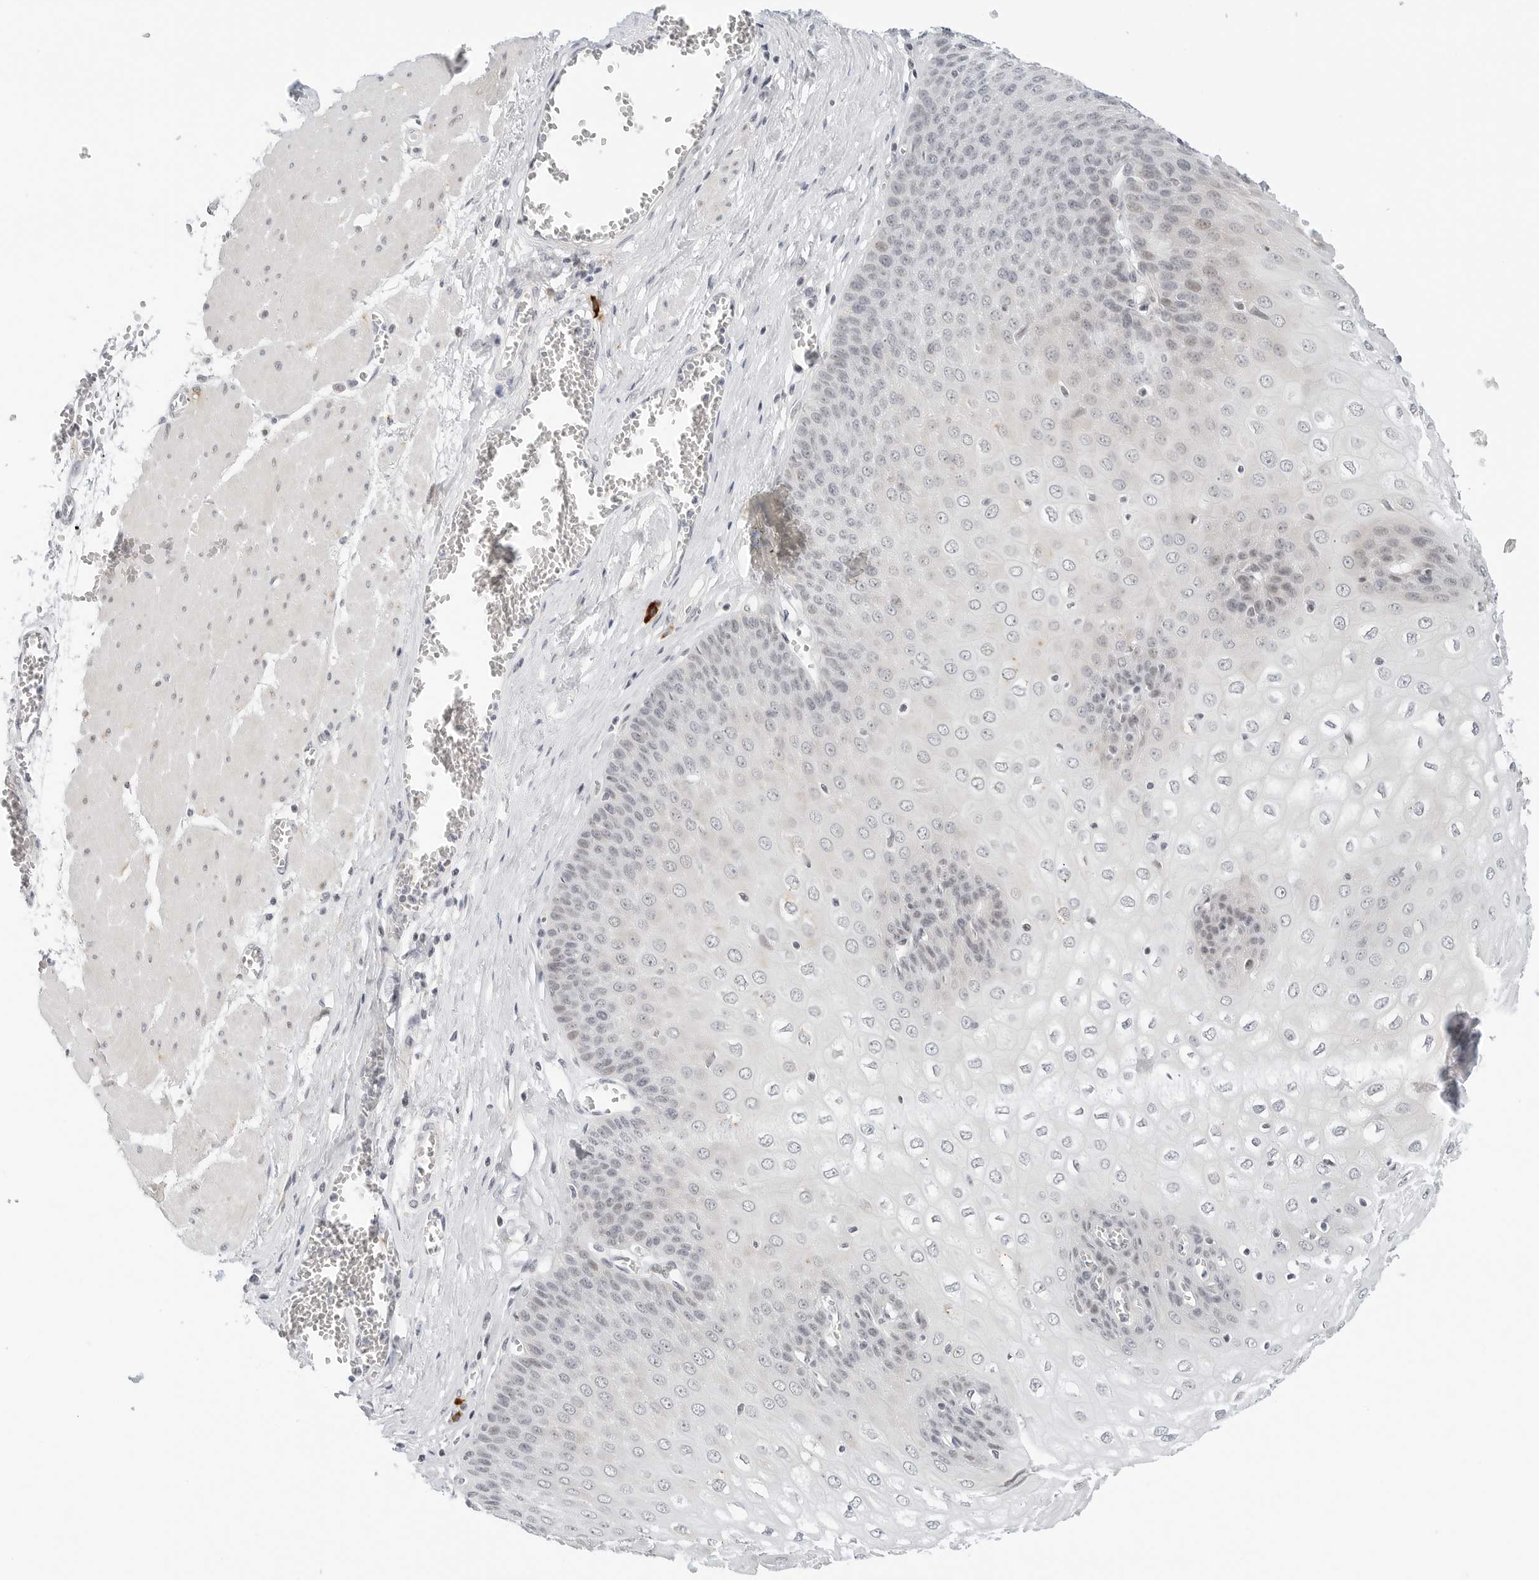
{"staining": {"intensity": "weak", "quantity": "<25%", "location": "cytoplasmic/membranous"}, "tissue": "esophagus", "cell_type": "Squamous epithelial cells", "image_type": "normal", "snomed": [{"axis": "morphology", "description": "Normal tissue, NOS"}, {"axis": "topography", "description": "Esophagus"}], "caption": "DAB immunohistochemical staining of benign human esophagus reveals no significant expression in squamous epithelial cells.", "gene": "PARP10", "patient": {"sex": "male", "age": 60}}